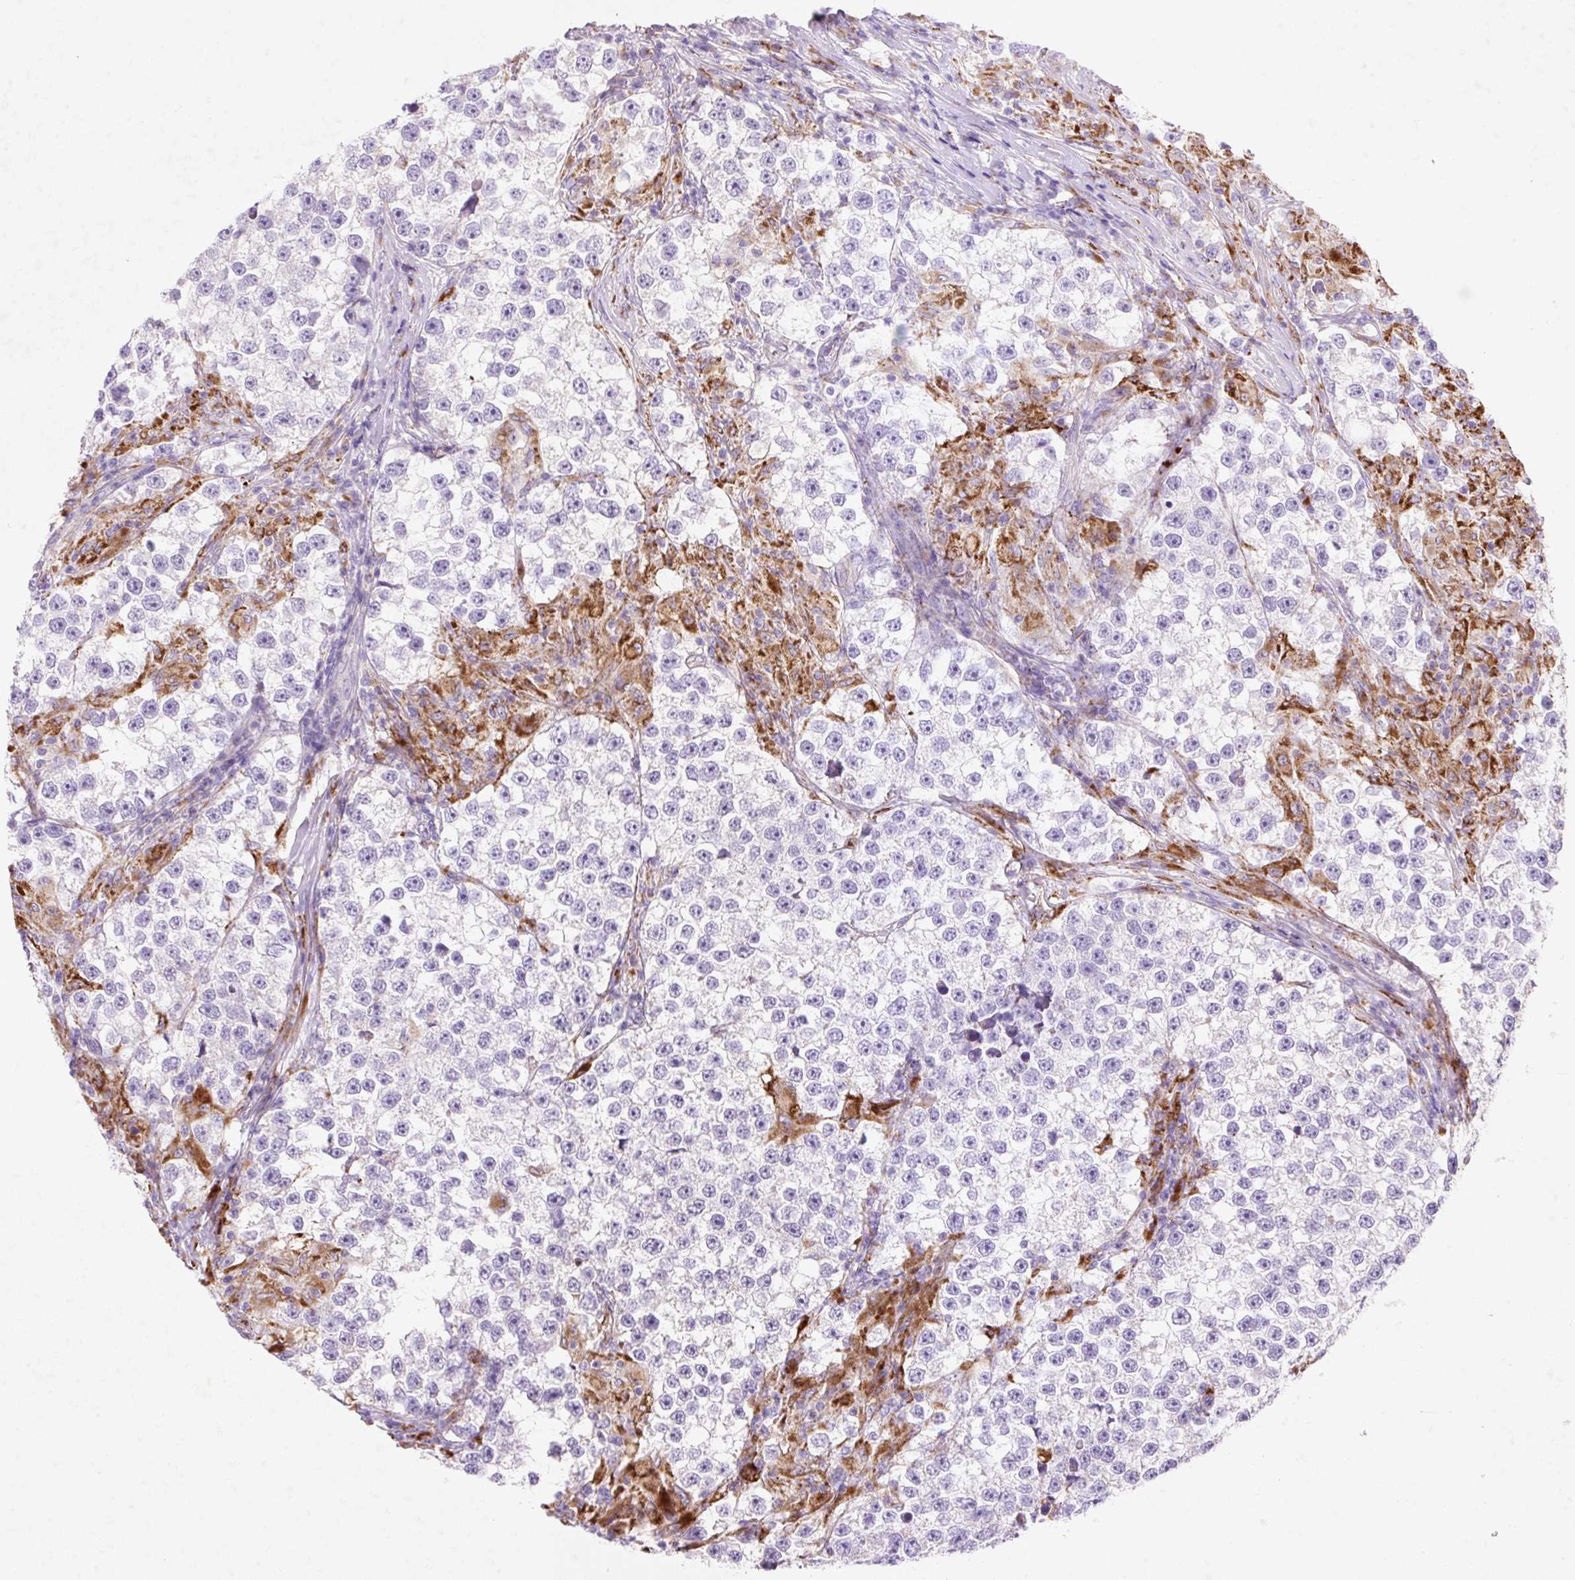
{"staining": {"intensity": "negative", "quantity": "none", "location": "none"}, "tissue": "testis cancer", "cell_type": "Tumor cells", "image_type": "cancer", "snomed": [{"axis": "morphology", "description": "Seminoma, NOS"}, {"axis": "topography", "description": "Testis"}], "caption": "A photomicrograph of human testis cancer (seminoma) is negative for staining in tumor cells.", "gene": "HEXA", "patient": {"sex": "male", "age": 46}}